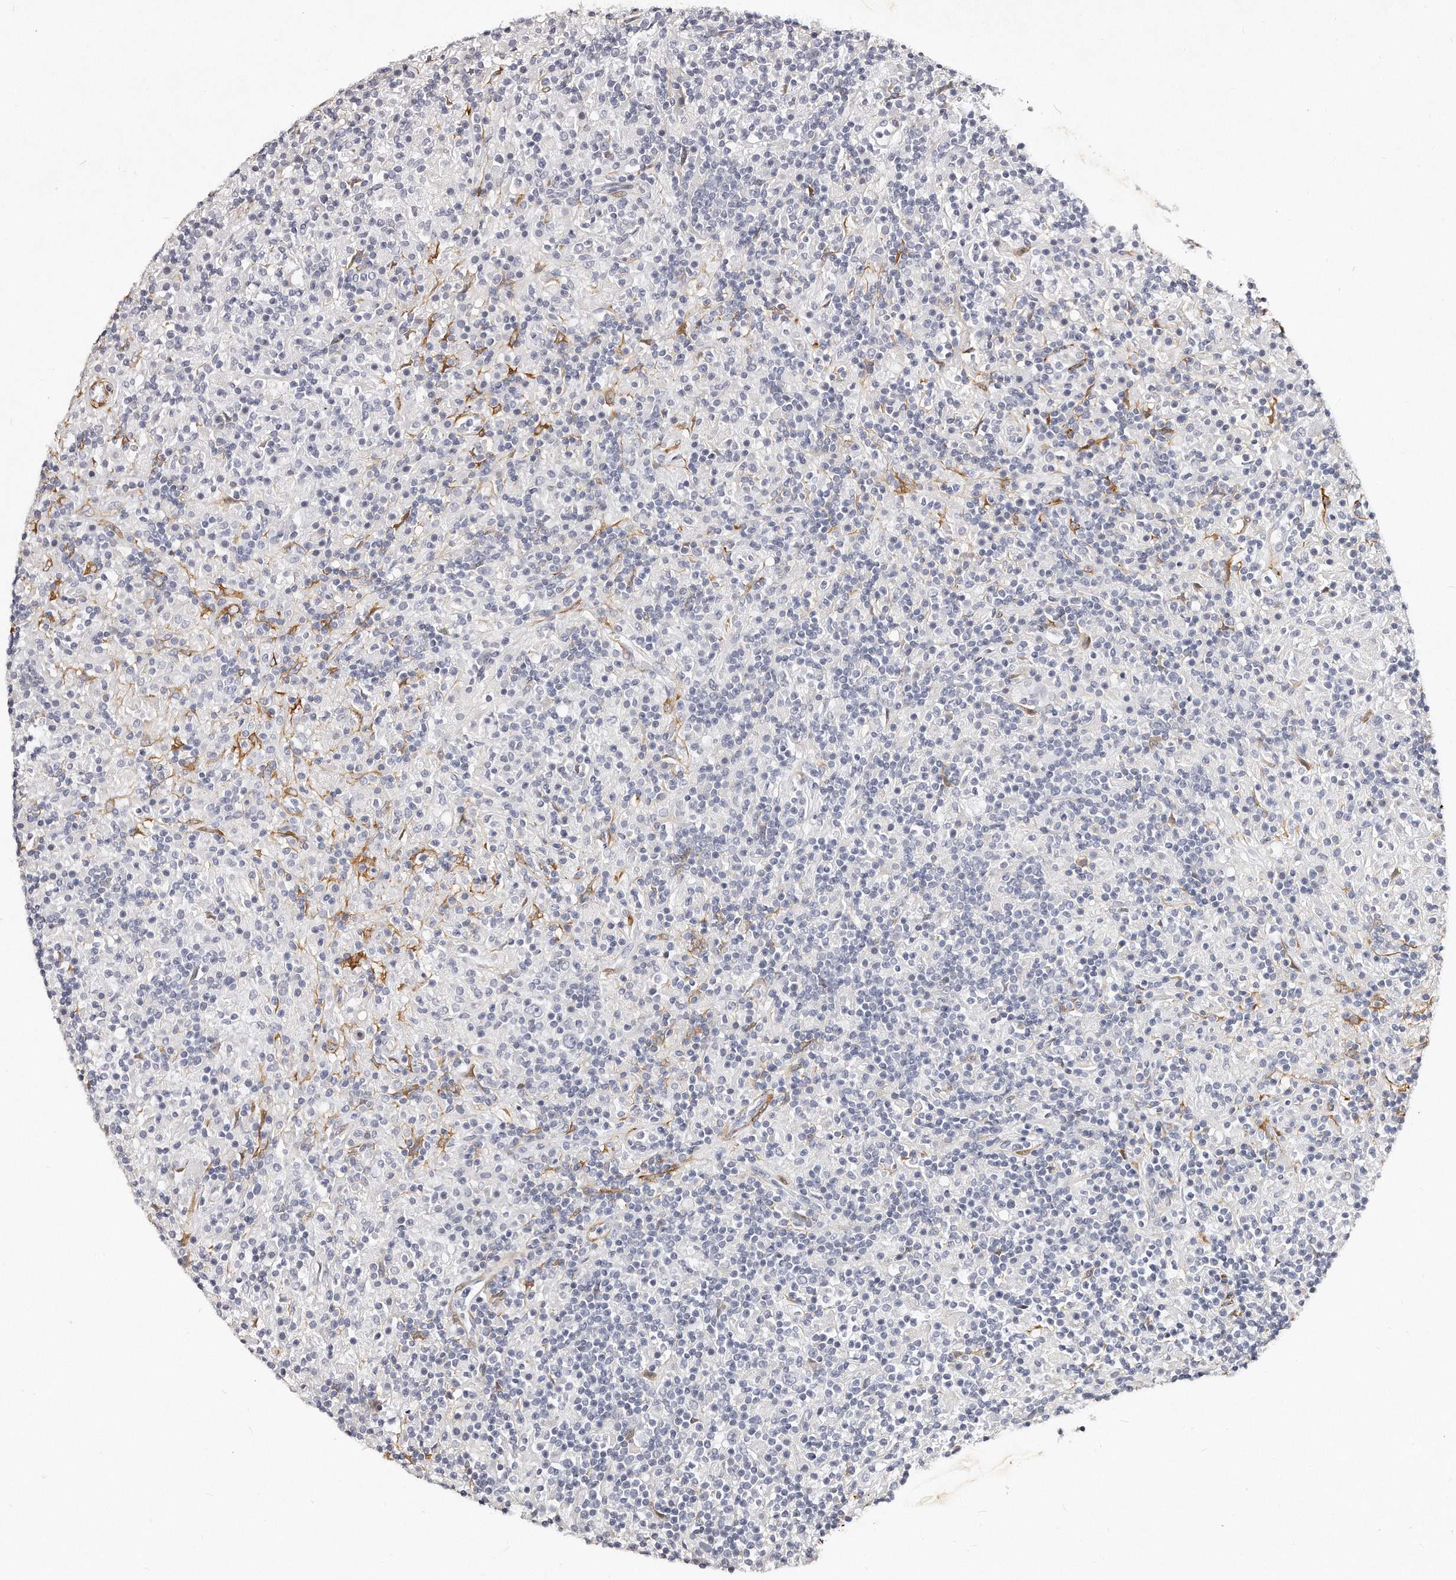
{"staining": {"intensity": "negative", "quantity": "none", "location": "none"}, "tissue": "lymphoma", "cell_type": "Tumor cells", "image_type": "cancer", "snomed": [{"axis": "morphology", "description": "Hodgkin's disease, NOS"}, {"axis": "topography", "description": "Lymph node"}], "caption": "Tumor cells show no significant positivity in Hodgkin's disease.", "gene": "LMOD1", "patient": {"sex": "male", "age": 70}}